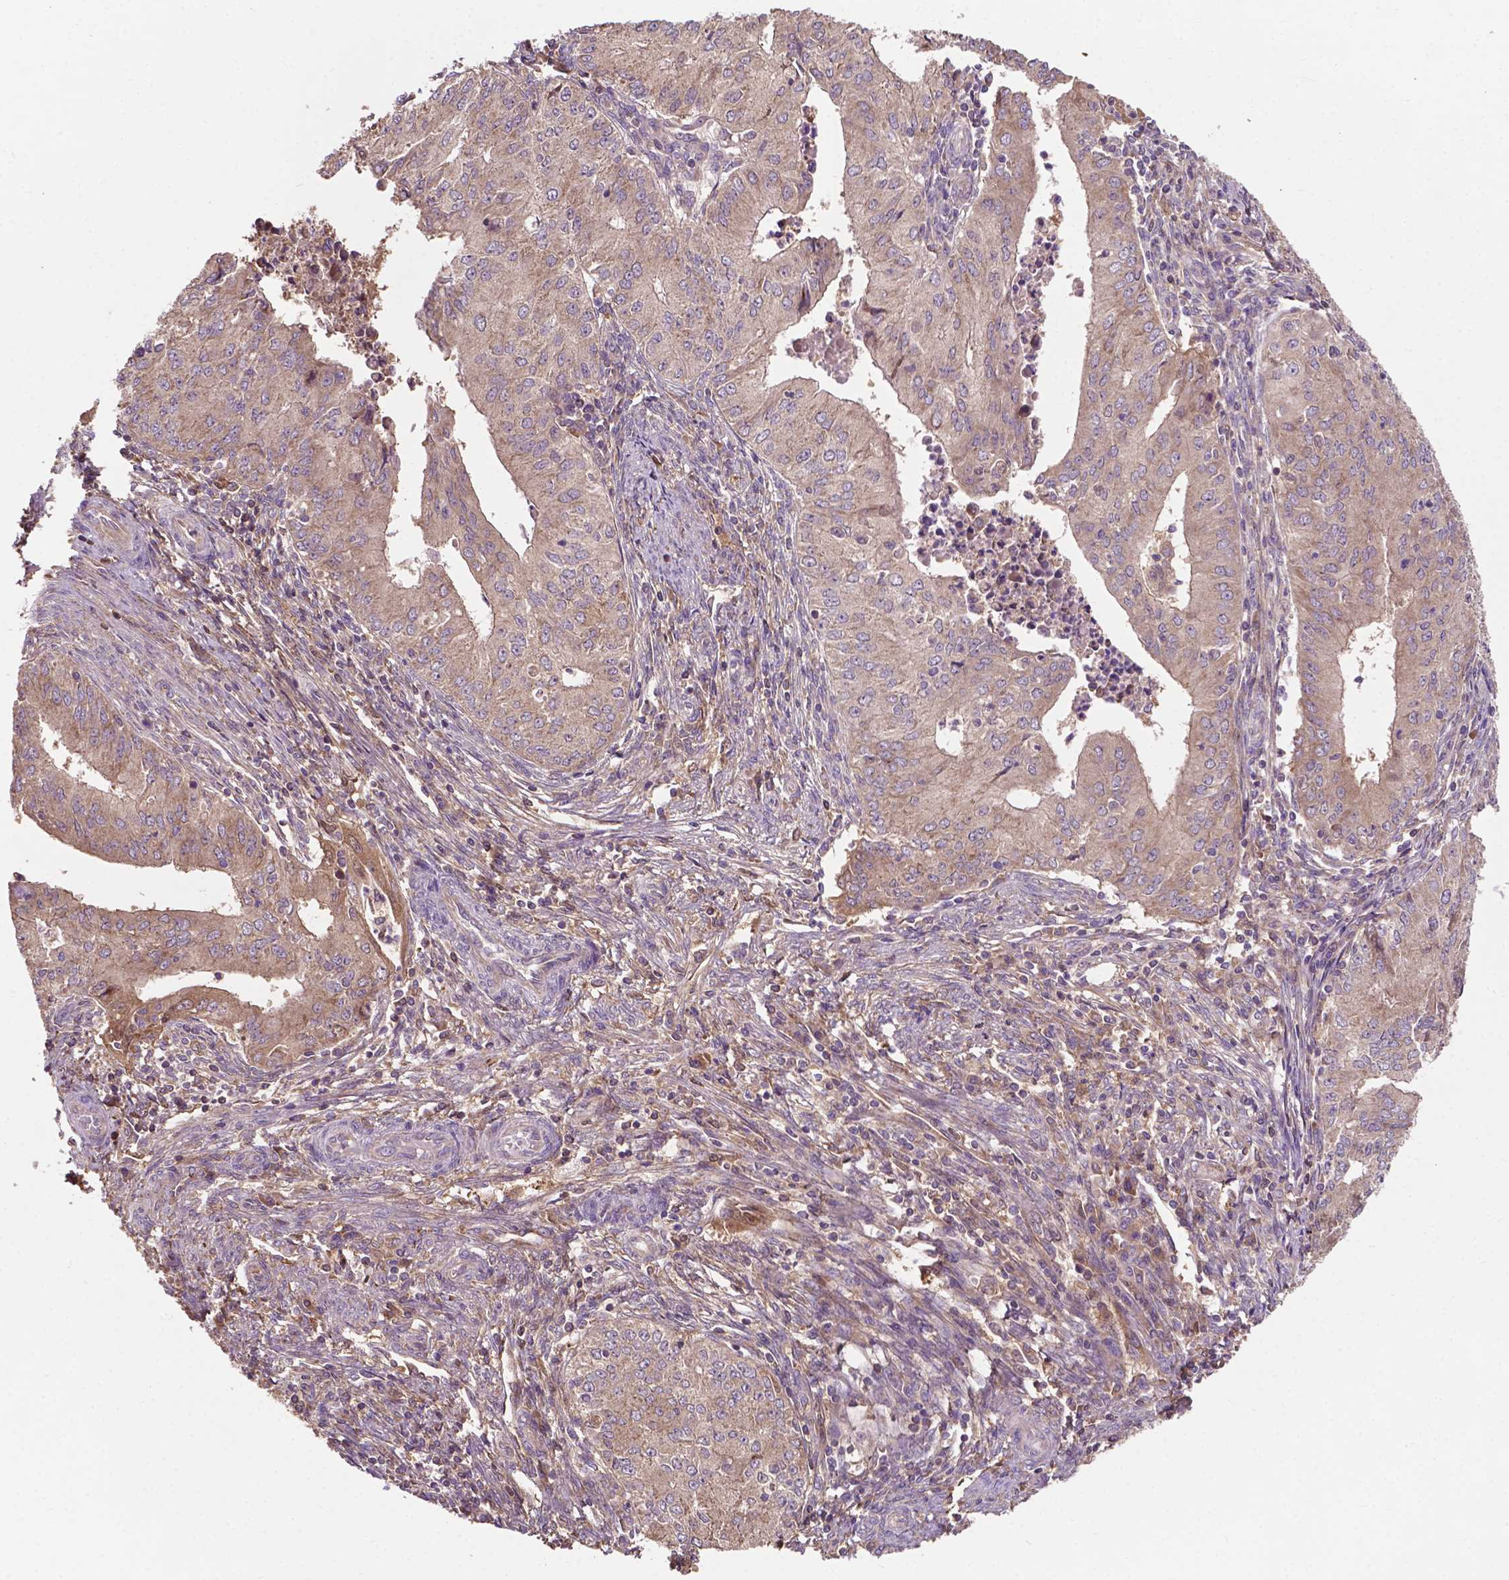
{"staining": {"intensity": "weak", "quantity": "25%-75%", "location": "cytoplasmic/membranous"}, "tissue": "endometrial cancer", "cell_type": "Tumor cells", "image_type": "cancer", "snomed": [{"axis": "morphology", "description": "Adenocarcinoma, NOS"}, {"axis": "topography", "description": "Endometrium"}], "caption": "Immunohistochemistry photomicrograph of human endometrial cancer stained for a protein (brown), which reveals low levels of weak cytoplasmic/membranous positivity in about 25%-75% of tumor cells.", "gene": "GJA9", "patient": {"sex": "female", "age": 50}}